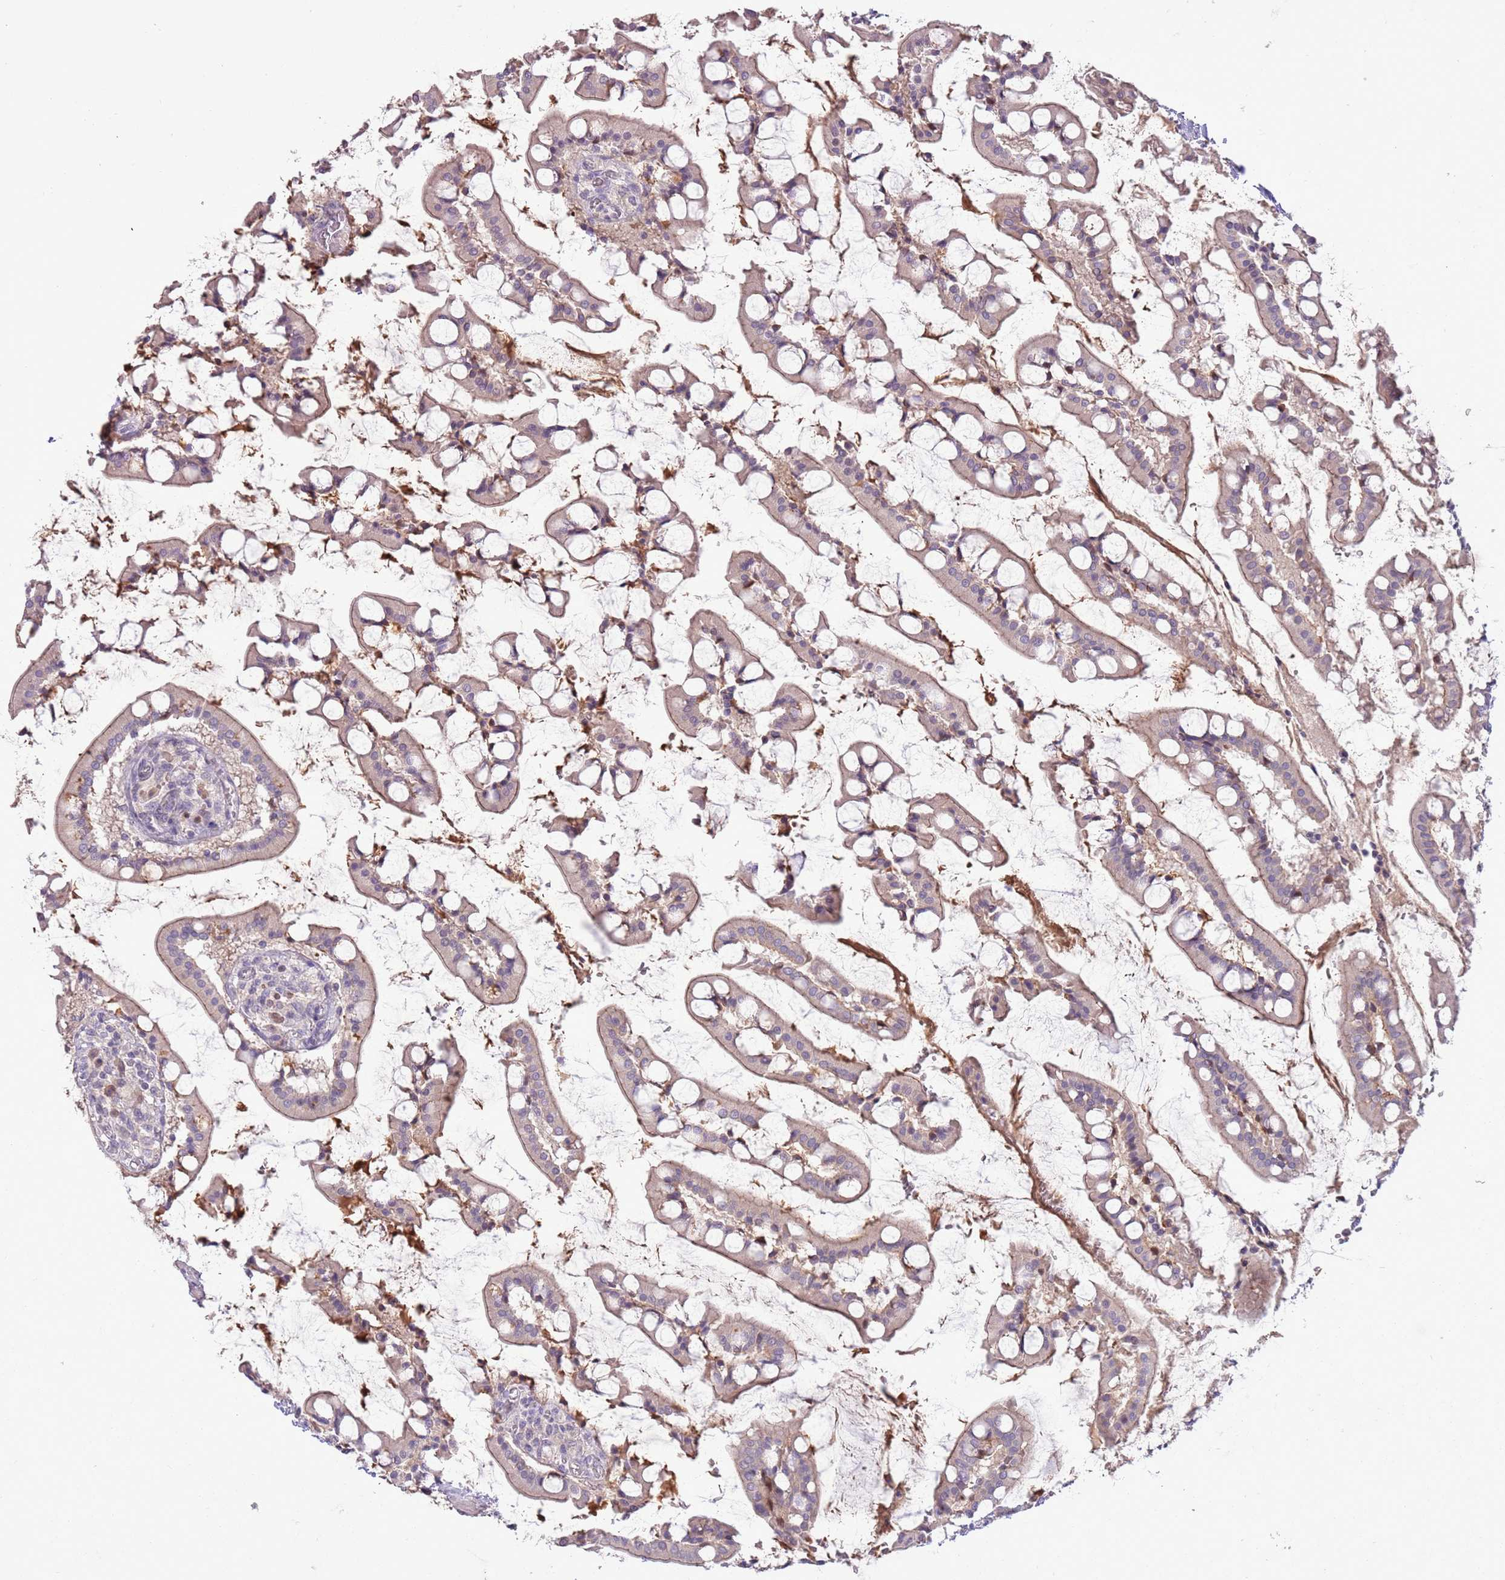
{"staining": {"intensity": "strong", "quantity": "25%-75%", "location": "cytoplasmic/membranous"}, "tissue": "small intestine", "cell_type": "Glandular cells", "image_type": "normal", "snomed": [{"axis": "morphology", "description": "Normal tissue, NOS"}, {"axis": "topography", "description": "Small intestine"}], "caption": "An immunohistochemistry histopathology image of unremarkable tissue is shown. Protein staining in brown labels strong cytoplasmic/membranous positivity in small intestine within glandular cells.", "gene": "SHROOM3", "patient": {"sex": "male", "age": 52}}